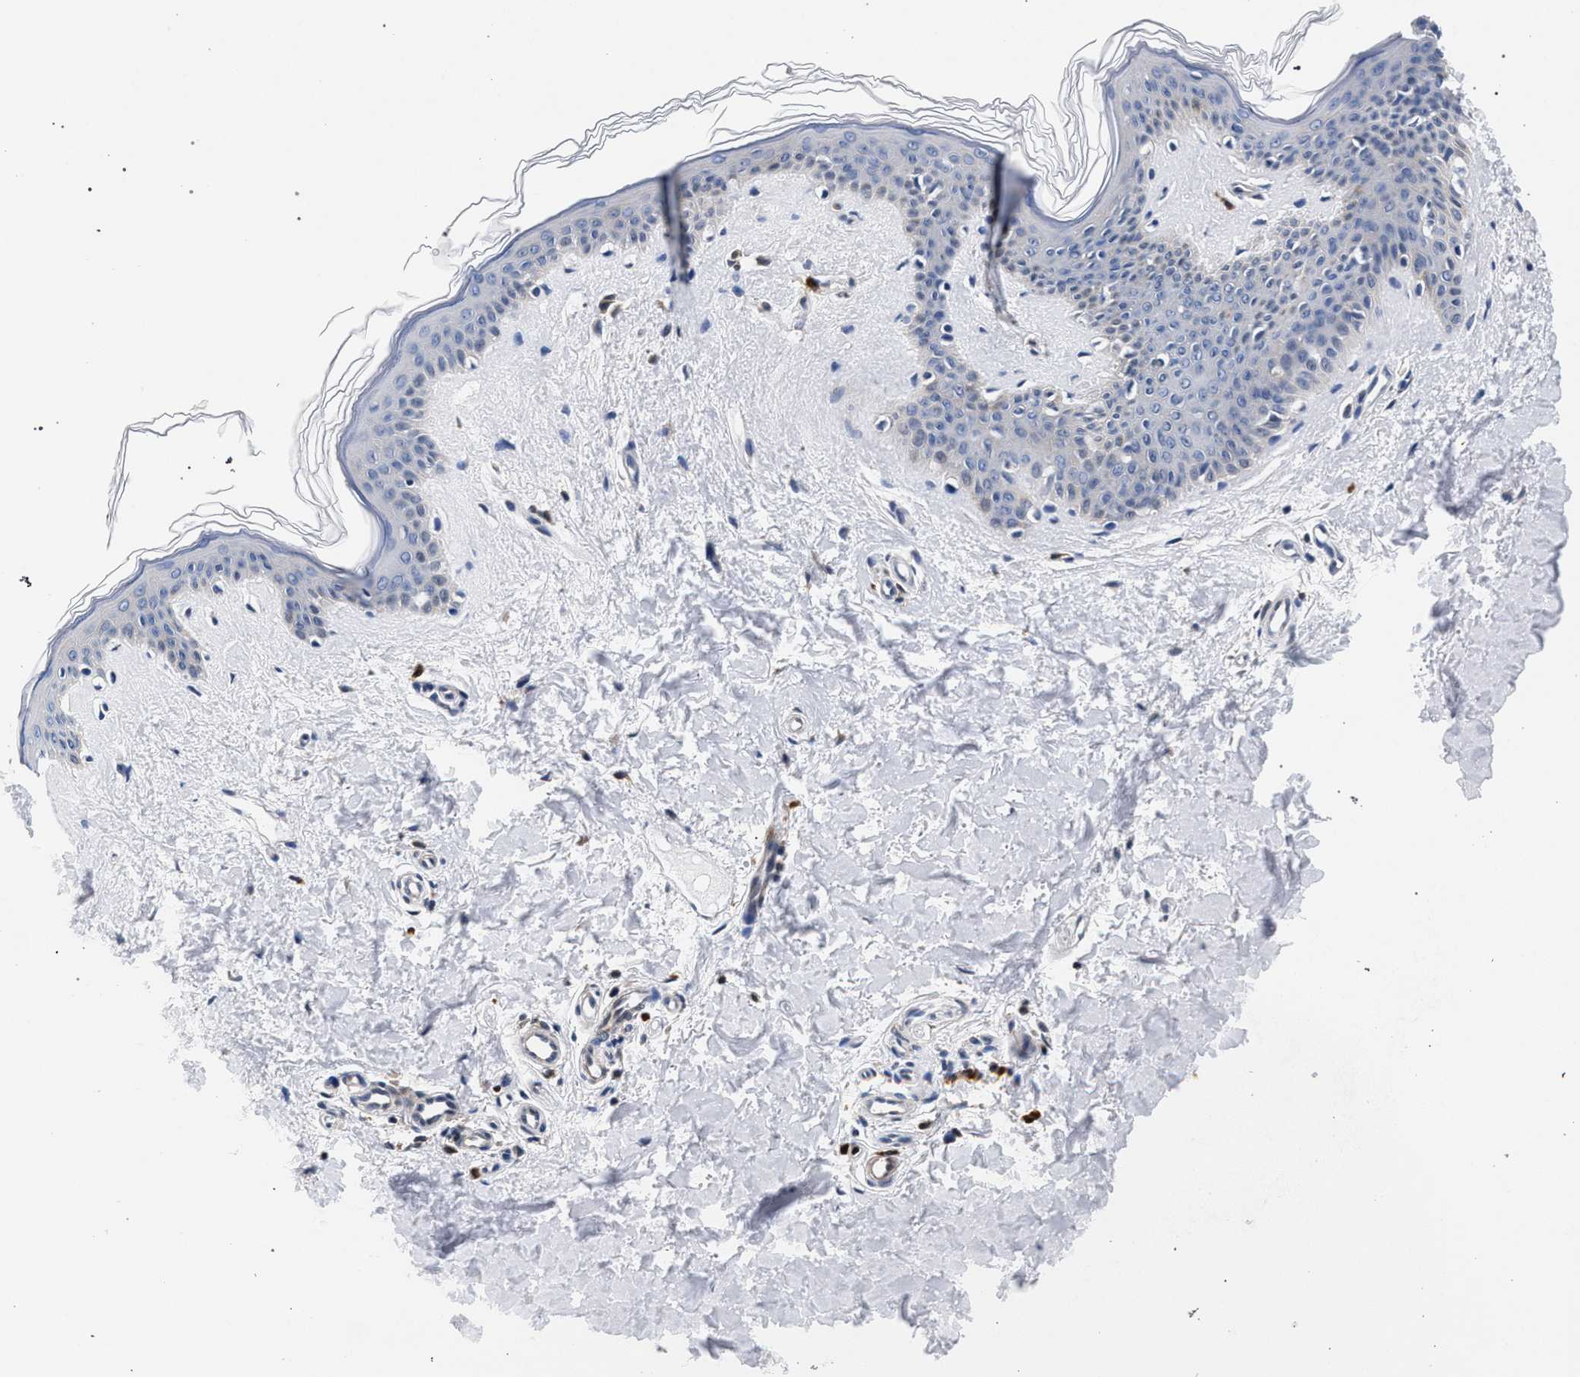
{"staining": {"intensity": "negative", "quantity": "none", "location": "none"}, "tissue": "skin", "cell_type": "Fibroblasts", "image_type": "normal", "snomed": [{"axis": "morphology", "description": "Normal tissue, NOS"}, {"axis": "topography", "description": "Skin"}], "caption": "The photomicrograph demonstrates no significant staining in fibroblasts of skin.", "gene": "LASP1", "patient": {"sex": "female", "age": 41}}